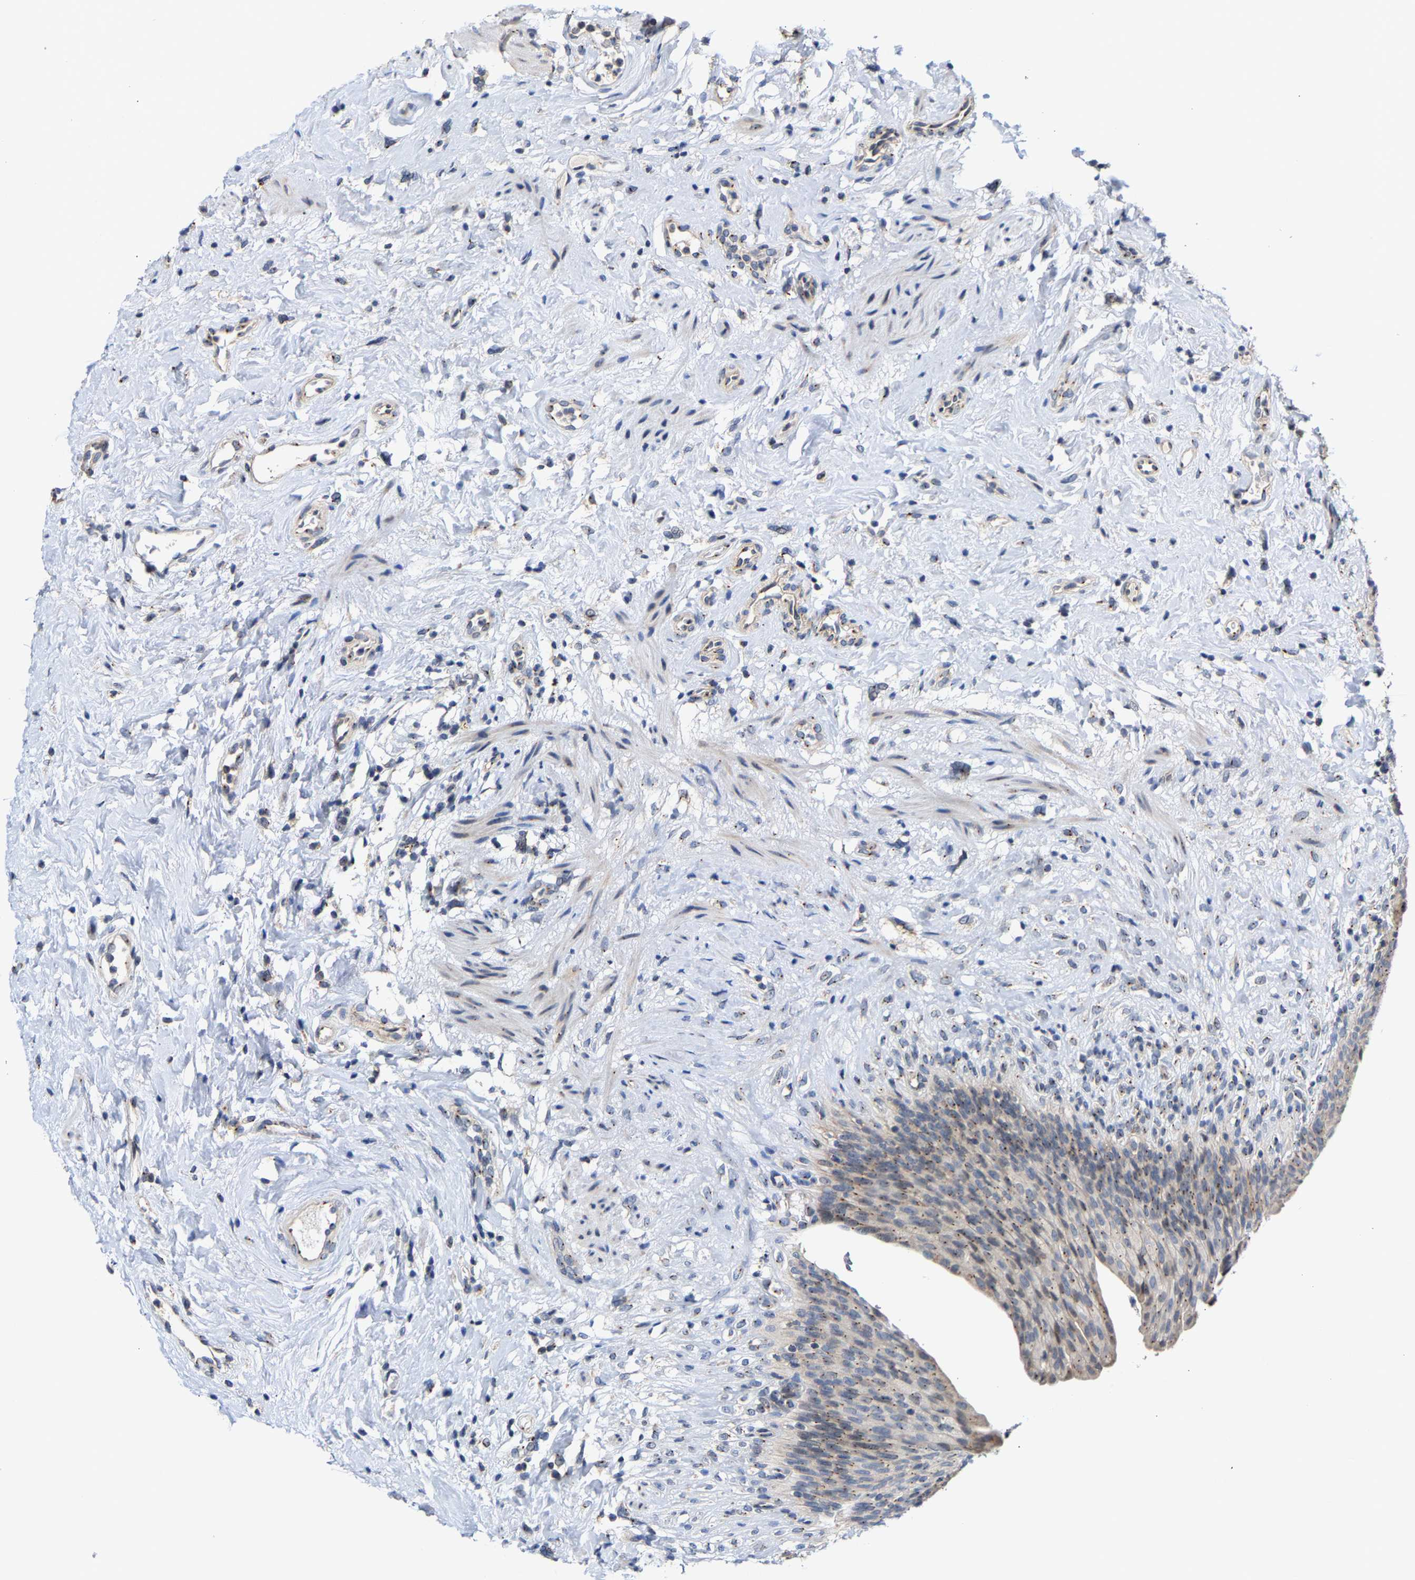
{"staining": {"intensity": "moderate", "quantity": ">75%", "location": "cytoplasmic/membranous"}, "tissue": "urinary bladder", "cell_type": "Urothelial cells", "image_type": "normal", "snomed": [{"axis": "morphology", "description": "Normal tissue, NOS"}, {"axis": "topography", "description": "Urinary bladder"}], "caption": "Brown immunohistochemical staining in benign urinary bladder shows moderate cytoplasmic/membranous positivity in about >75% of urothelial cells. (DAB (3,3'-diaminobenzidine) IHC with brightfield microscopy, high magnification).", "gene": "PCNT", "patient": {"sex": "female", "age": 79}}